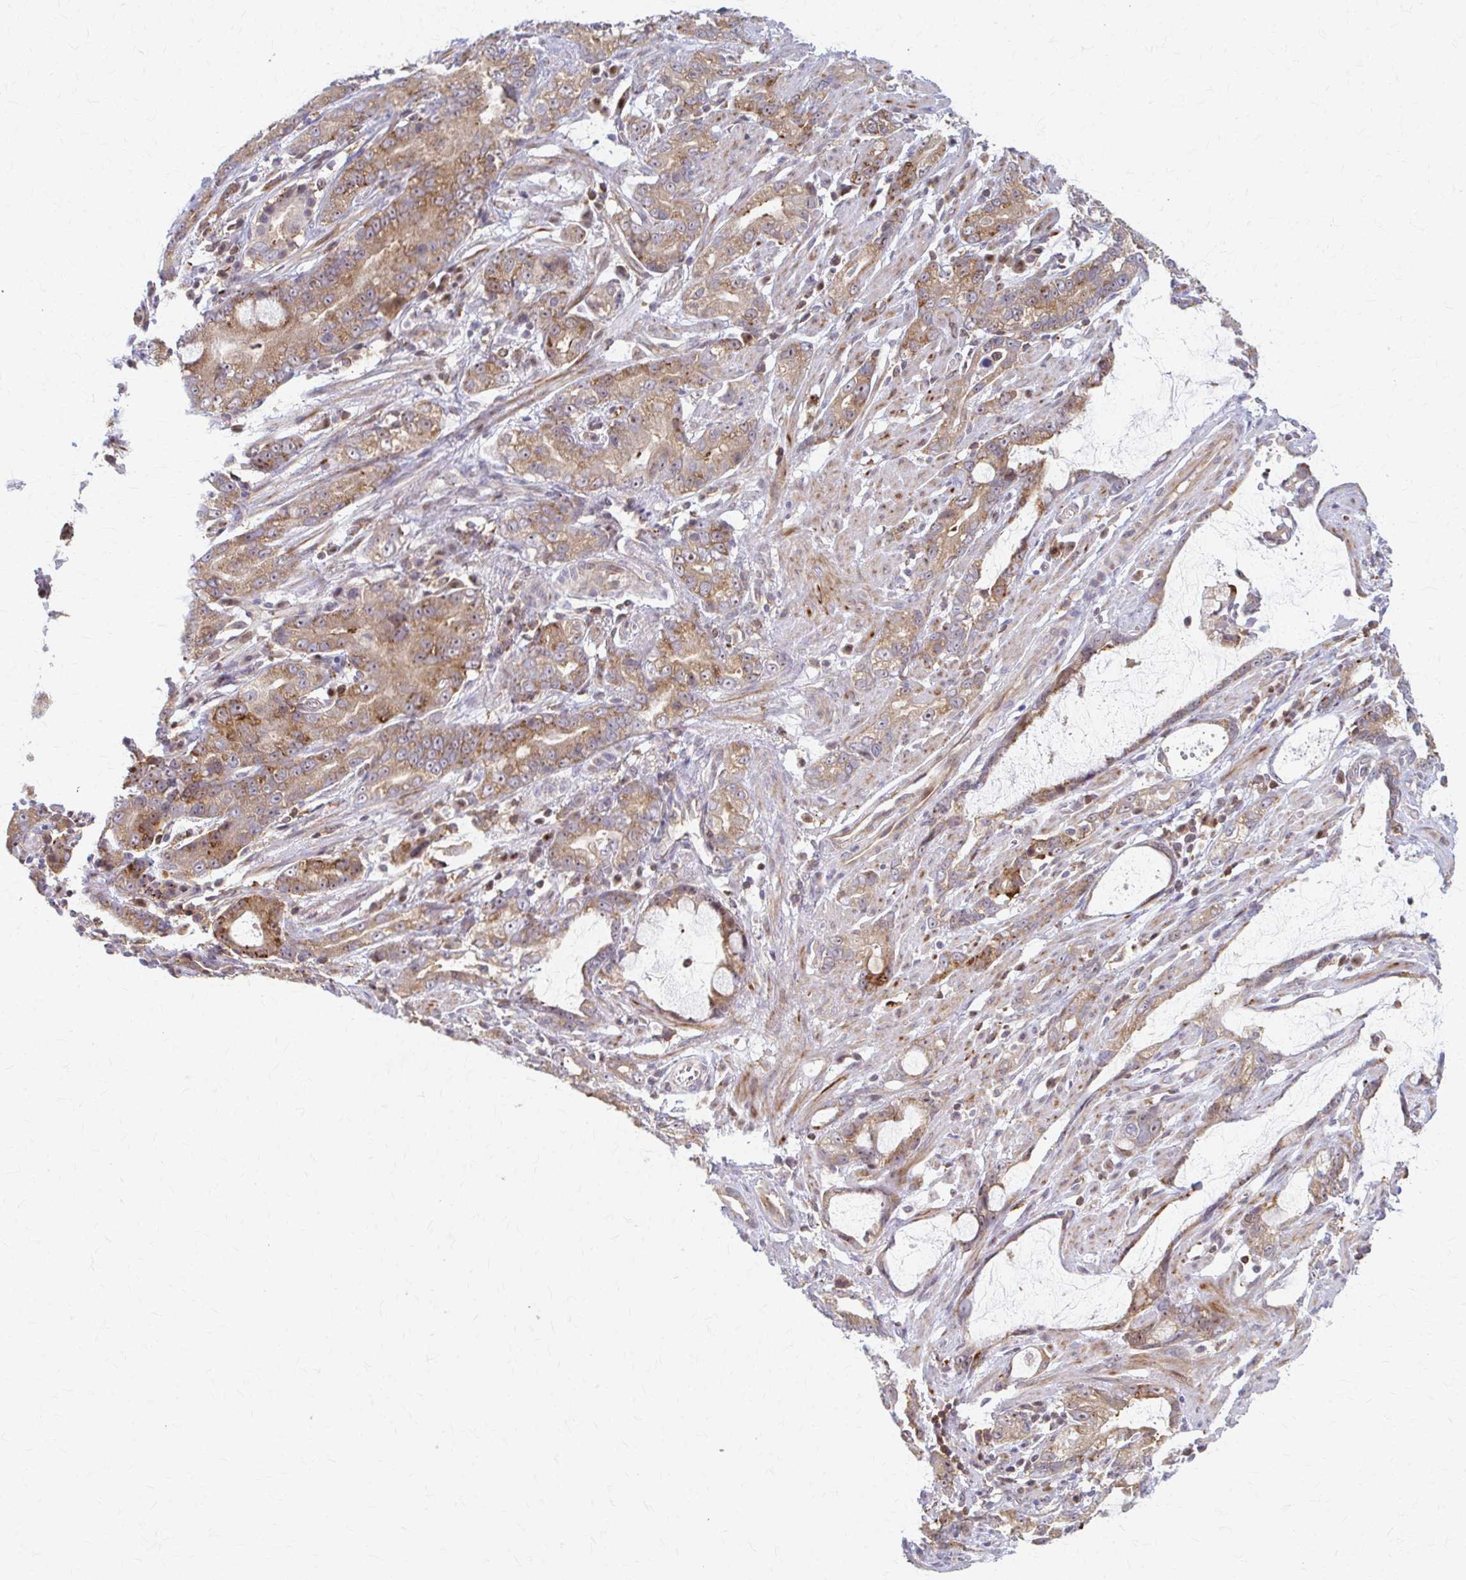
{"staining": {"intensity": "moderate", "quantity": ">75%", "location": "cytoplasmic/membranous"}, "tissue": "stomach cancer", "cell_type": "Tumor cells", "image_type": "cancer", "snomed": [{"axis": "morphology", "description": "Adenocarcinoma, NOS"}, {"axis": "topography", "description": "Stomach"}], "caption": "Immunohistochemical staining of stomach cancer (adenocarcinoma) shows moderate cytoplasmic/membranous protein positivity in about >75% of tumor cells. (Stains: DAB (3,3'-diaminobenzidine) in brown, nuclei in blue, Microscopy: brightfield microscopy at high magnification).", "gene": "ARHGAP35", "patient": {"sex": "male", "age": 55}}